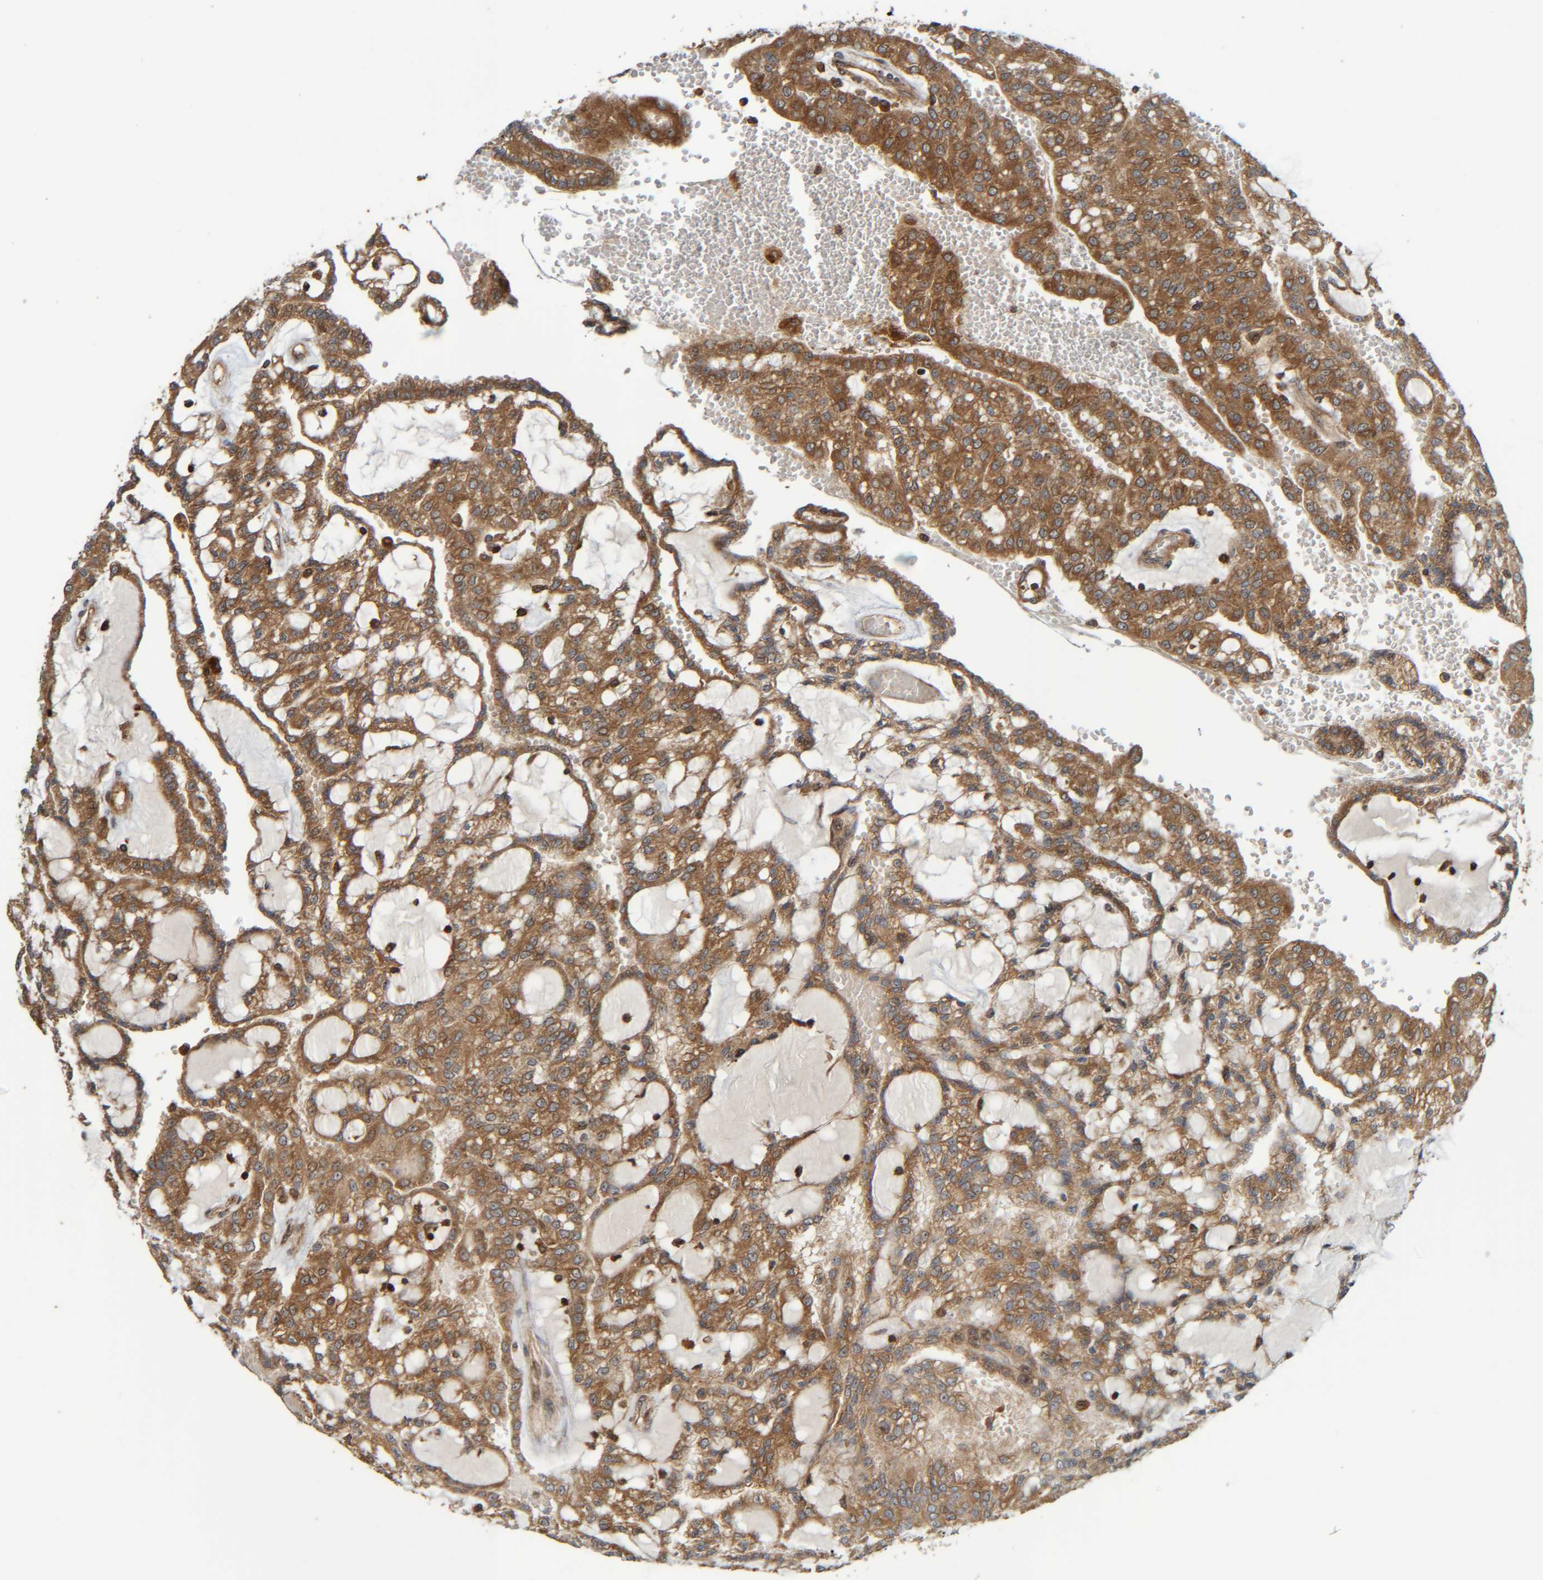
{"staining": {"intensity": "moderate", "quantity": ">75%", "location": "cytoplasmic/membranous"}, "tissue": "renal cancer", "cell_type": "Tumor cells", "image_type": "cancer", "snomed": [{"axis": "morphology", "description": "Adenocarcinoma, NOS"}, {"axis": "topography", "description": "Kidney"}], "caption": "High-magnification brightfield microscopy of renal cancer (adenocarcinoma) stained with DAB (3,3'-diaminobenzidine) (brown) and counterstained with hematoxylin (blue). tumor cells exhibit moderate cytoplasmic/membranous positivity is identified in approximately>75% of cells.", "gene": "CCDC57", "patient": {"sex": "male", "age": 63}}